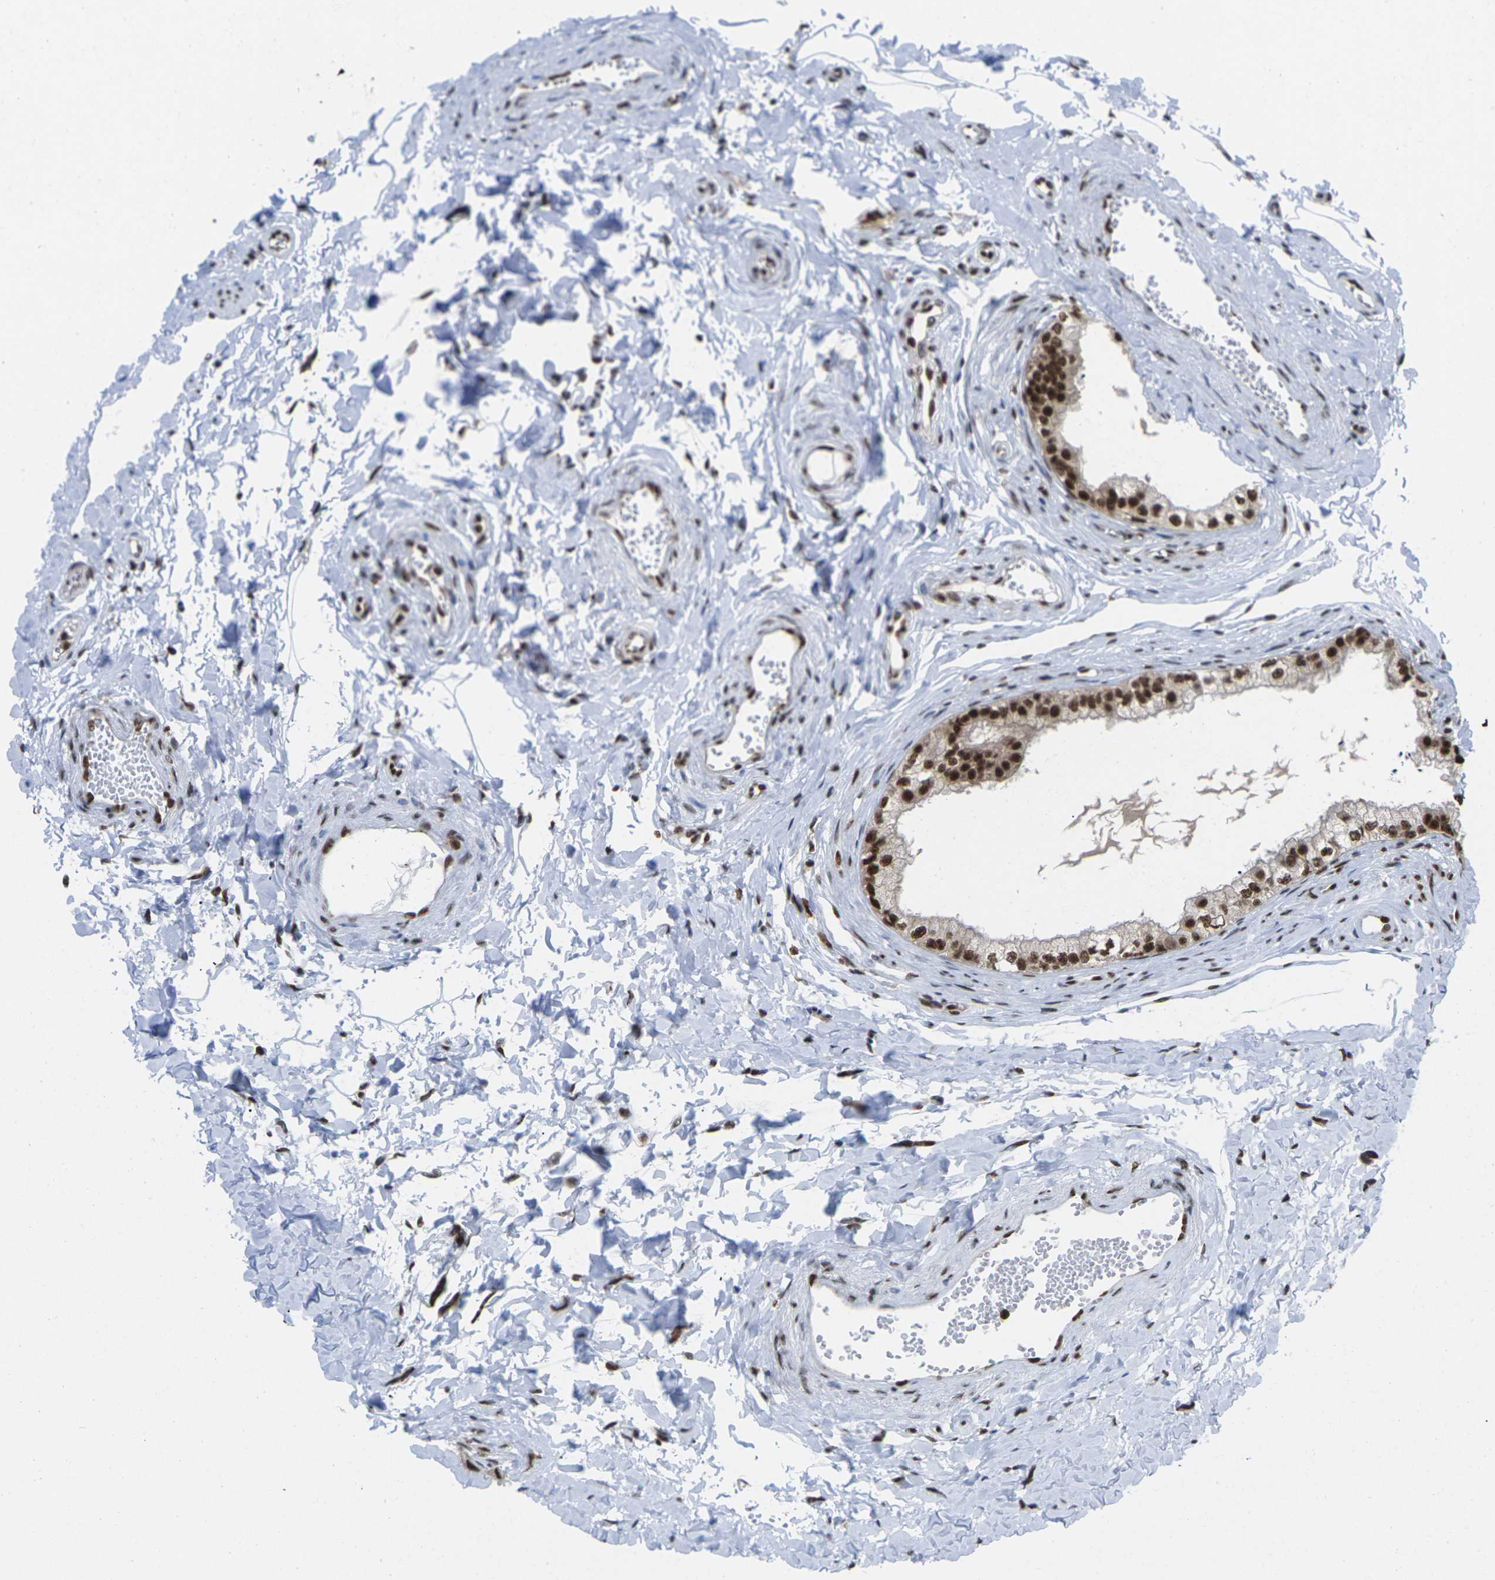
{"staining": {"intensity": "strong", "quantity": ">75%", "location": "cytoplasmic/membranous,nuclear"}, "tissue": "epididymis", "cell_type": "Glandular cells", "image_type": "normal", "snomed": [{"axis": "morphology", "description": "Normal tissue, NOS"}, {"axis": "topography", "description": "Epididymis"}], "caption": "Glandular cells display high levels of strong cytoplasmic/membranous,nuclear positivity in about >75% of cells in benign human epididymis.", "gene": "MAGOH", "patient": {"sex": "male", "age": 56}}